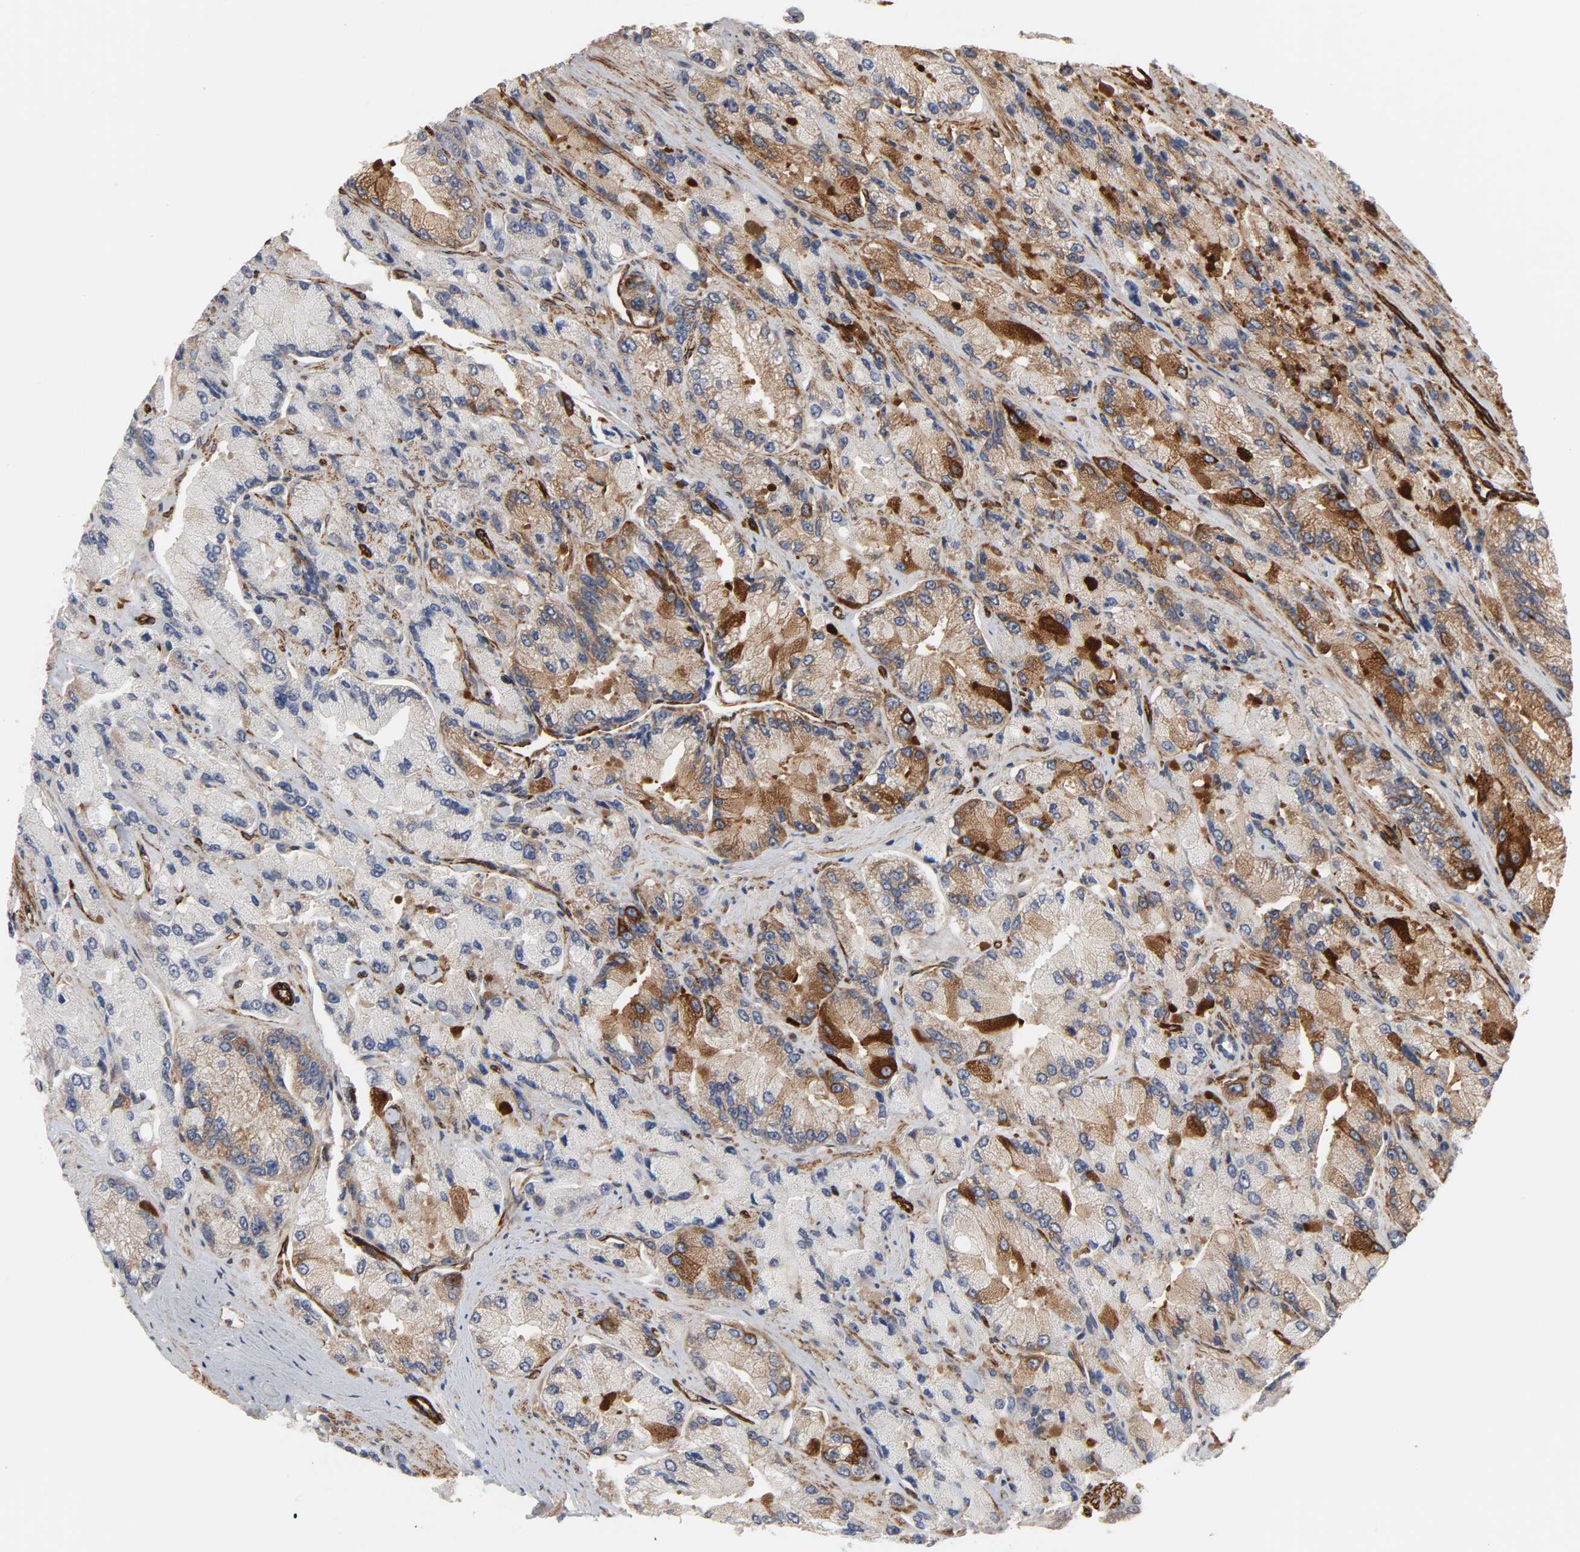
{"staining": {"intensity": "moderate", "quantity": "25%-75%", "location": "cytoplasmic/membranous"}, "tissue": "prostate cancer", "cell_type": "Tumor cells", "image_type": "cancer", "snomed": [{"axis": "morphology", "description": "Adenocarcinoma, High grade"}, {"axis": "topography", "description": "Prostate"}], "caption": "Tumor cells display moderate cytoplasmic/membranous staining in approximately 25%-75% of cells in prostate high-grade adenocarcinoma.", "gene": "GNG2", "patient": {"sex": "male", "age": 58}}